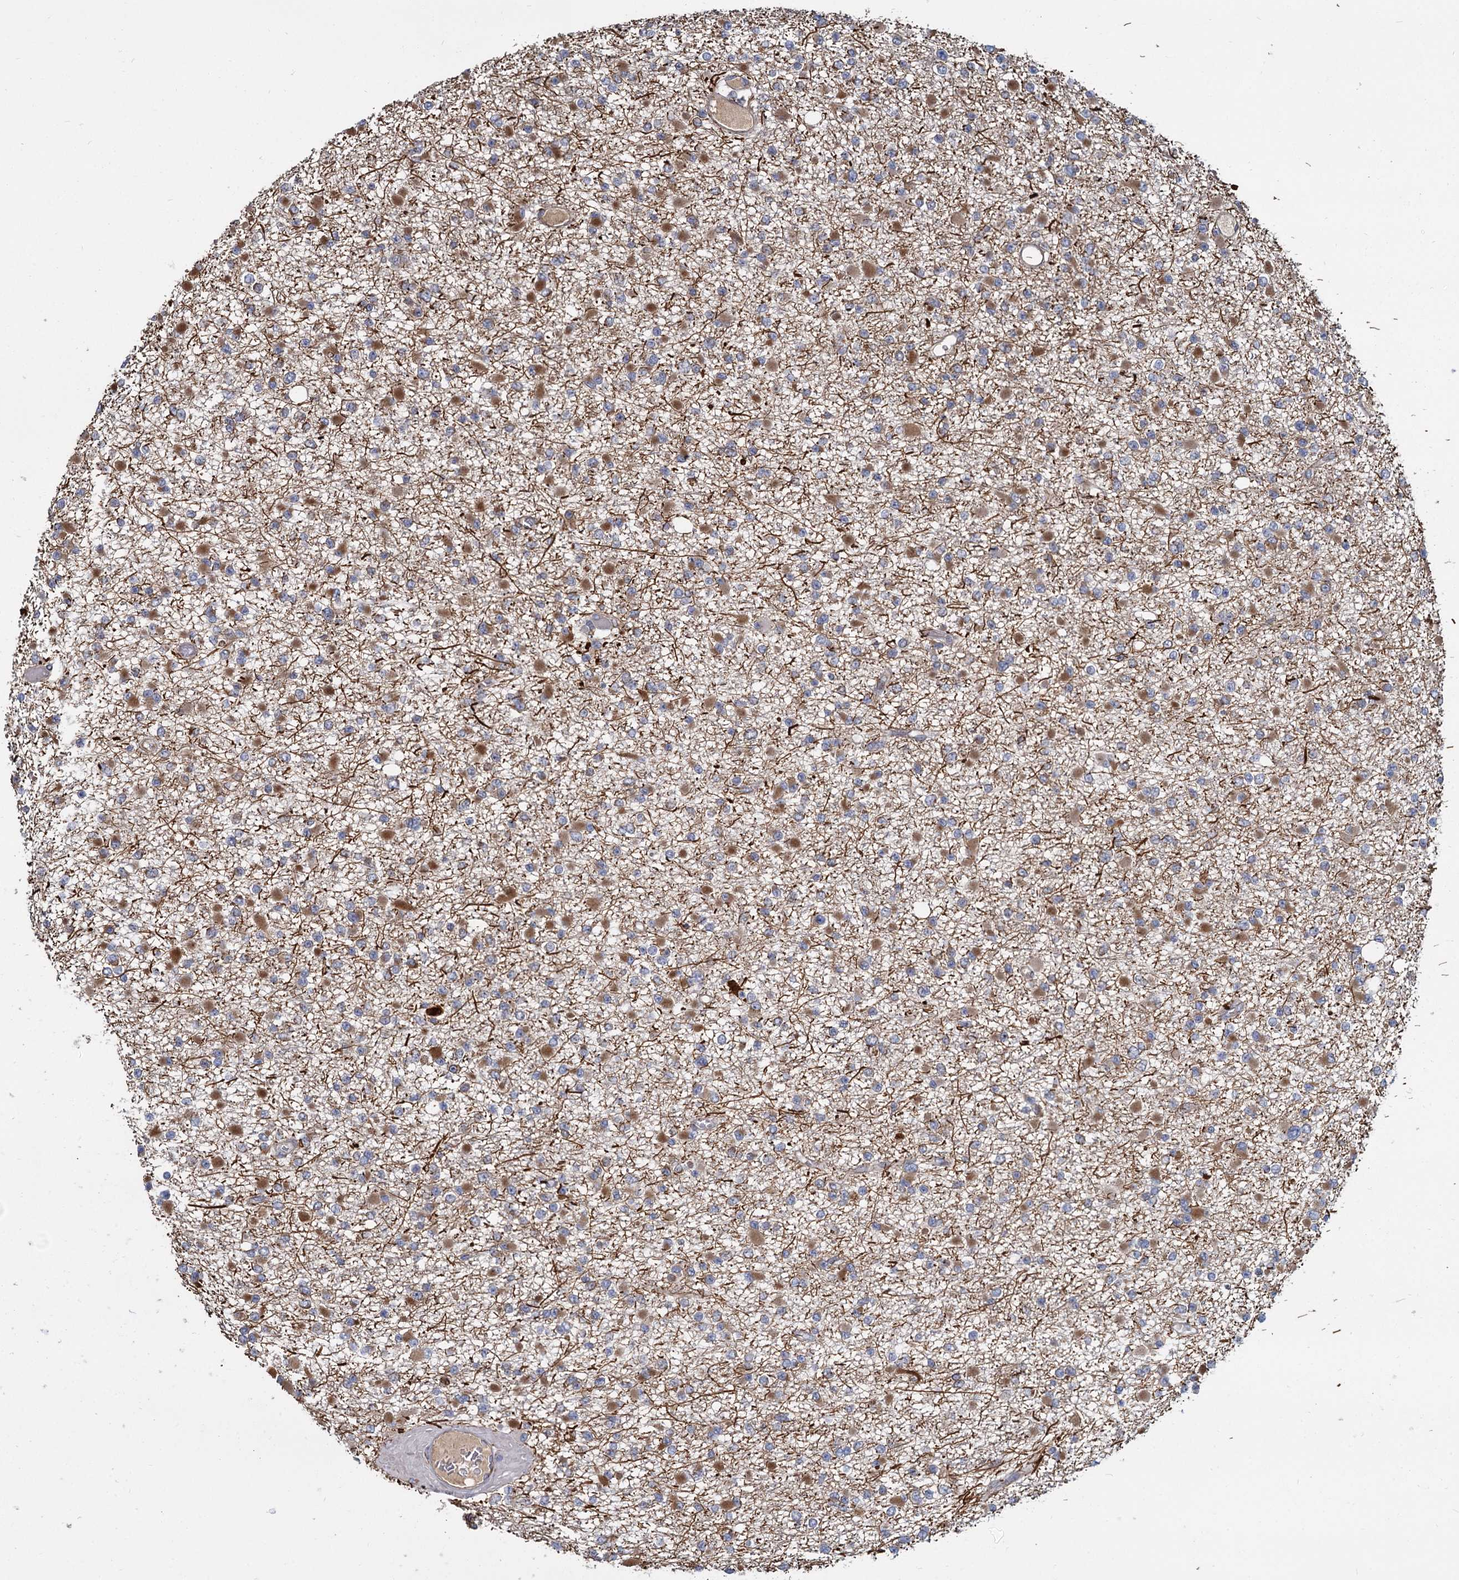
{"staining": {"intensity": "moderate", "quantity": "<25%", "location": "cytoplasmic/membranous"}, "tissue": "glioma", "cell_type": "Tumor cells", "image_type": "cancer", "snomed": [{"axis": "morphology", "description": "Glioma, malignant, Low grade"}, {"axis": "topography", "description": "Brain"}], "caption": "Human low-grade glioma (malignant) stained with a protein marker reveals moderate staining in tumor cells.", "gene": "LRRC51", "patient": {"sex": "female", "age": 22}}